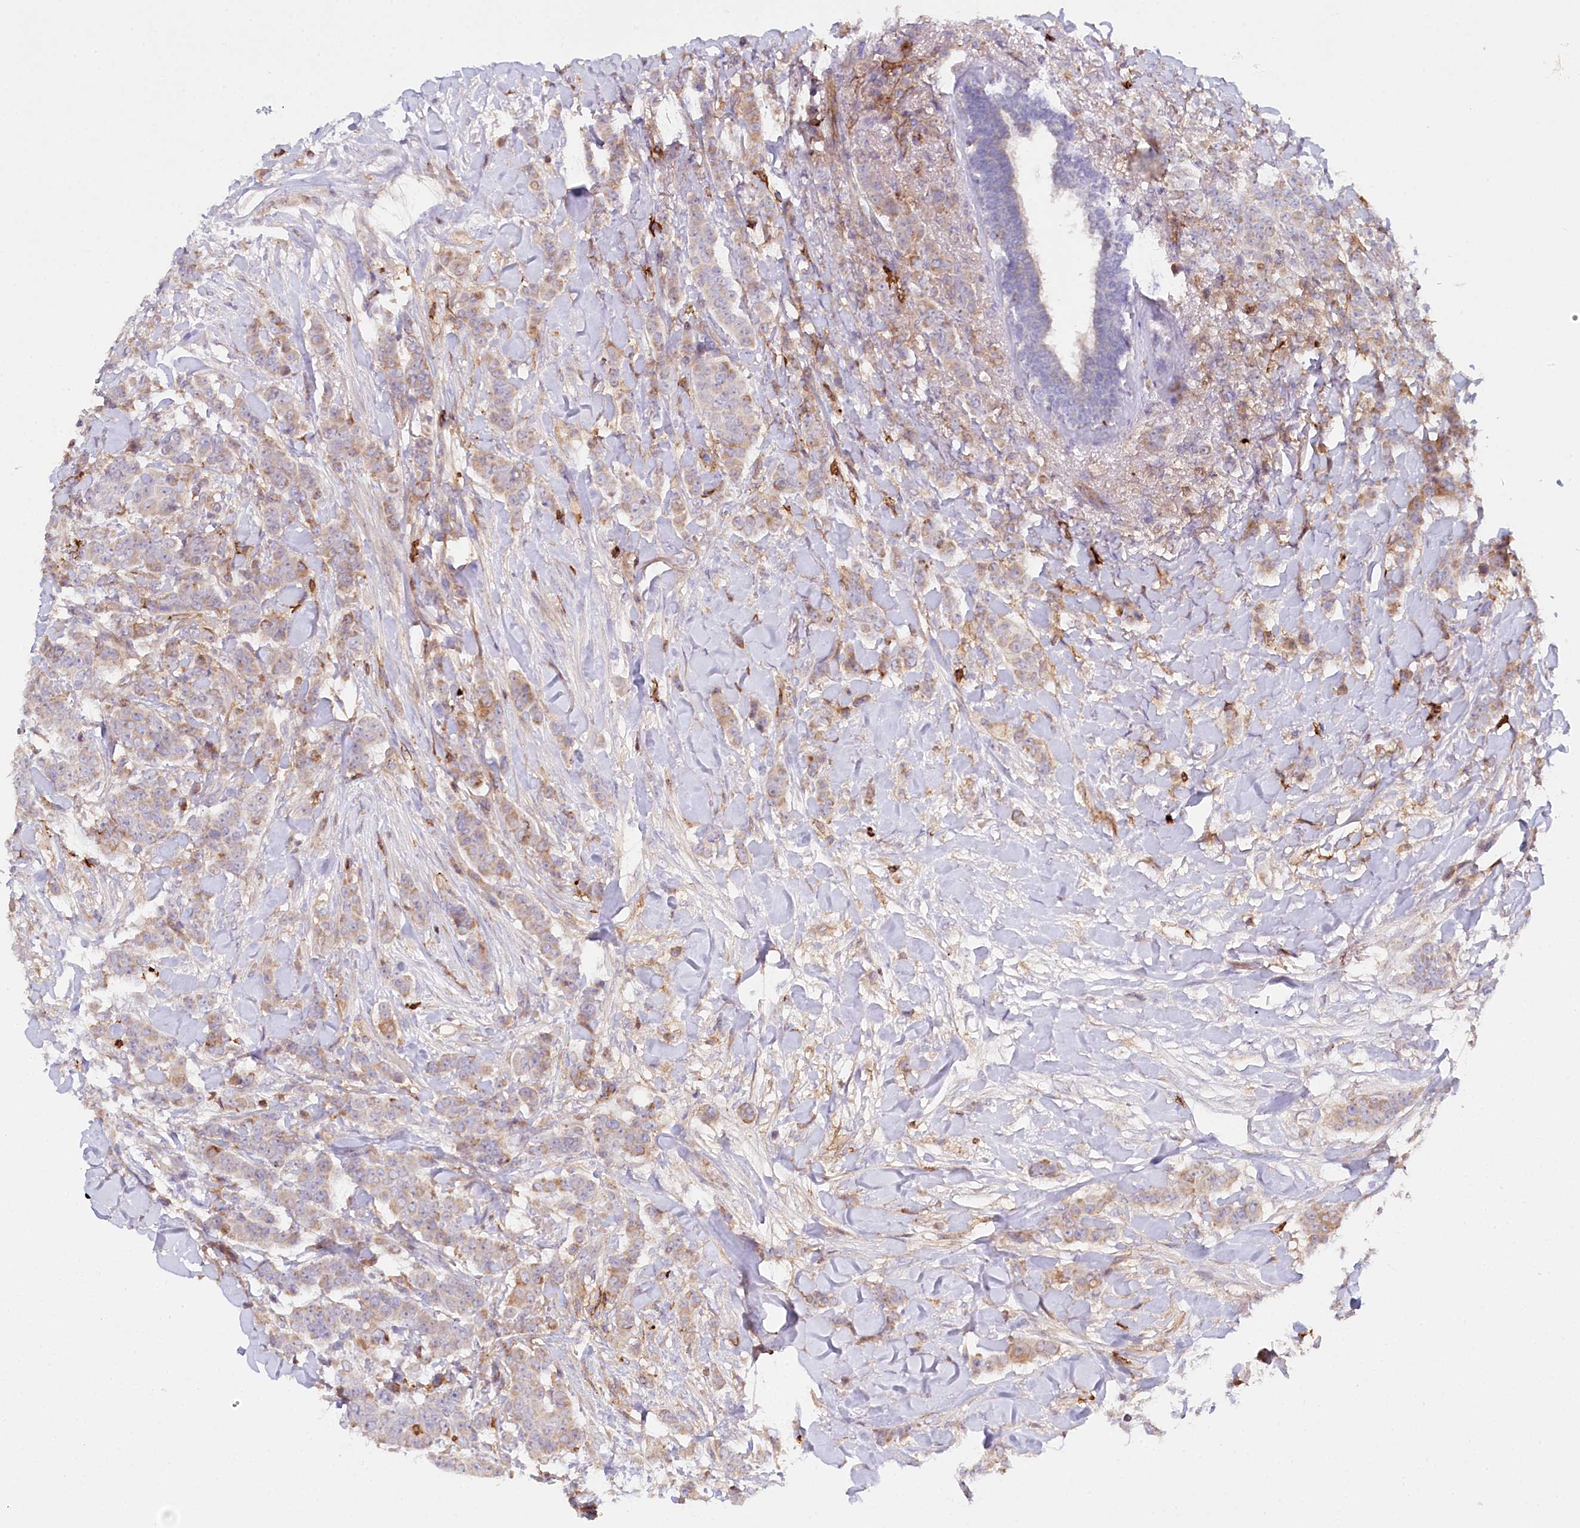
{"staining": {"intensity": "moderate", "quantity": "<25%", "location": "cytoplasmic/membranous"}, "tissue": "breast cancer", "cell_type": "Tumor cells", "image_type": "cancer", "snomed": [{"axis": "morphology", "description": "Duct carcinoma"}, {"axis": "topography", "description": "Breast"}], "caption": "A micrograph of breast cancer (invasive ductal carcinoma) stained for a protein displays moderate cytoplasmic/membranous brown staining in tumor cells. (IHC, brightfield microscopy, high magnification).", "gene": "RBP5", "patient": {"sex": "female", "age": 40}}